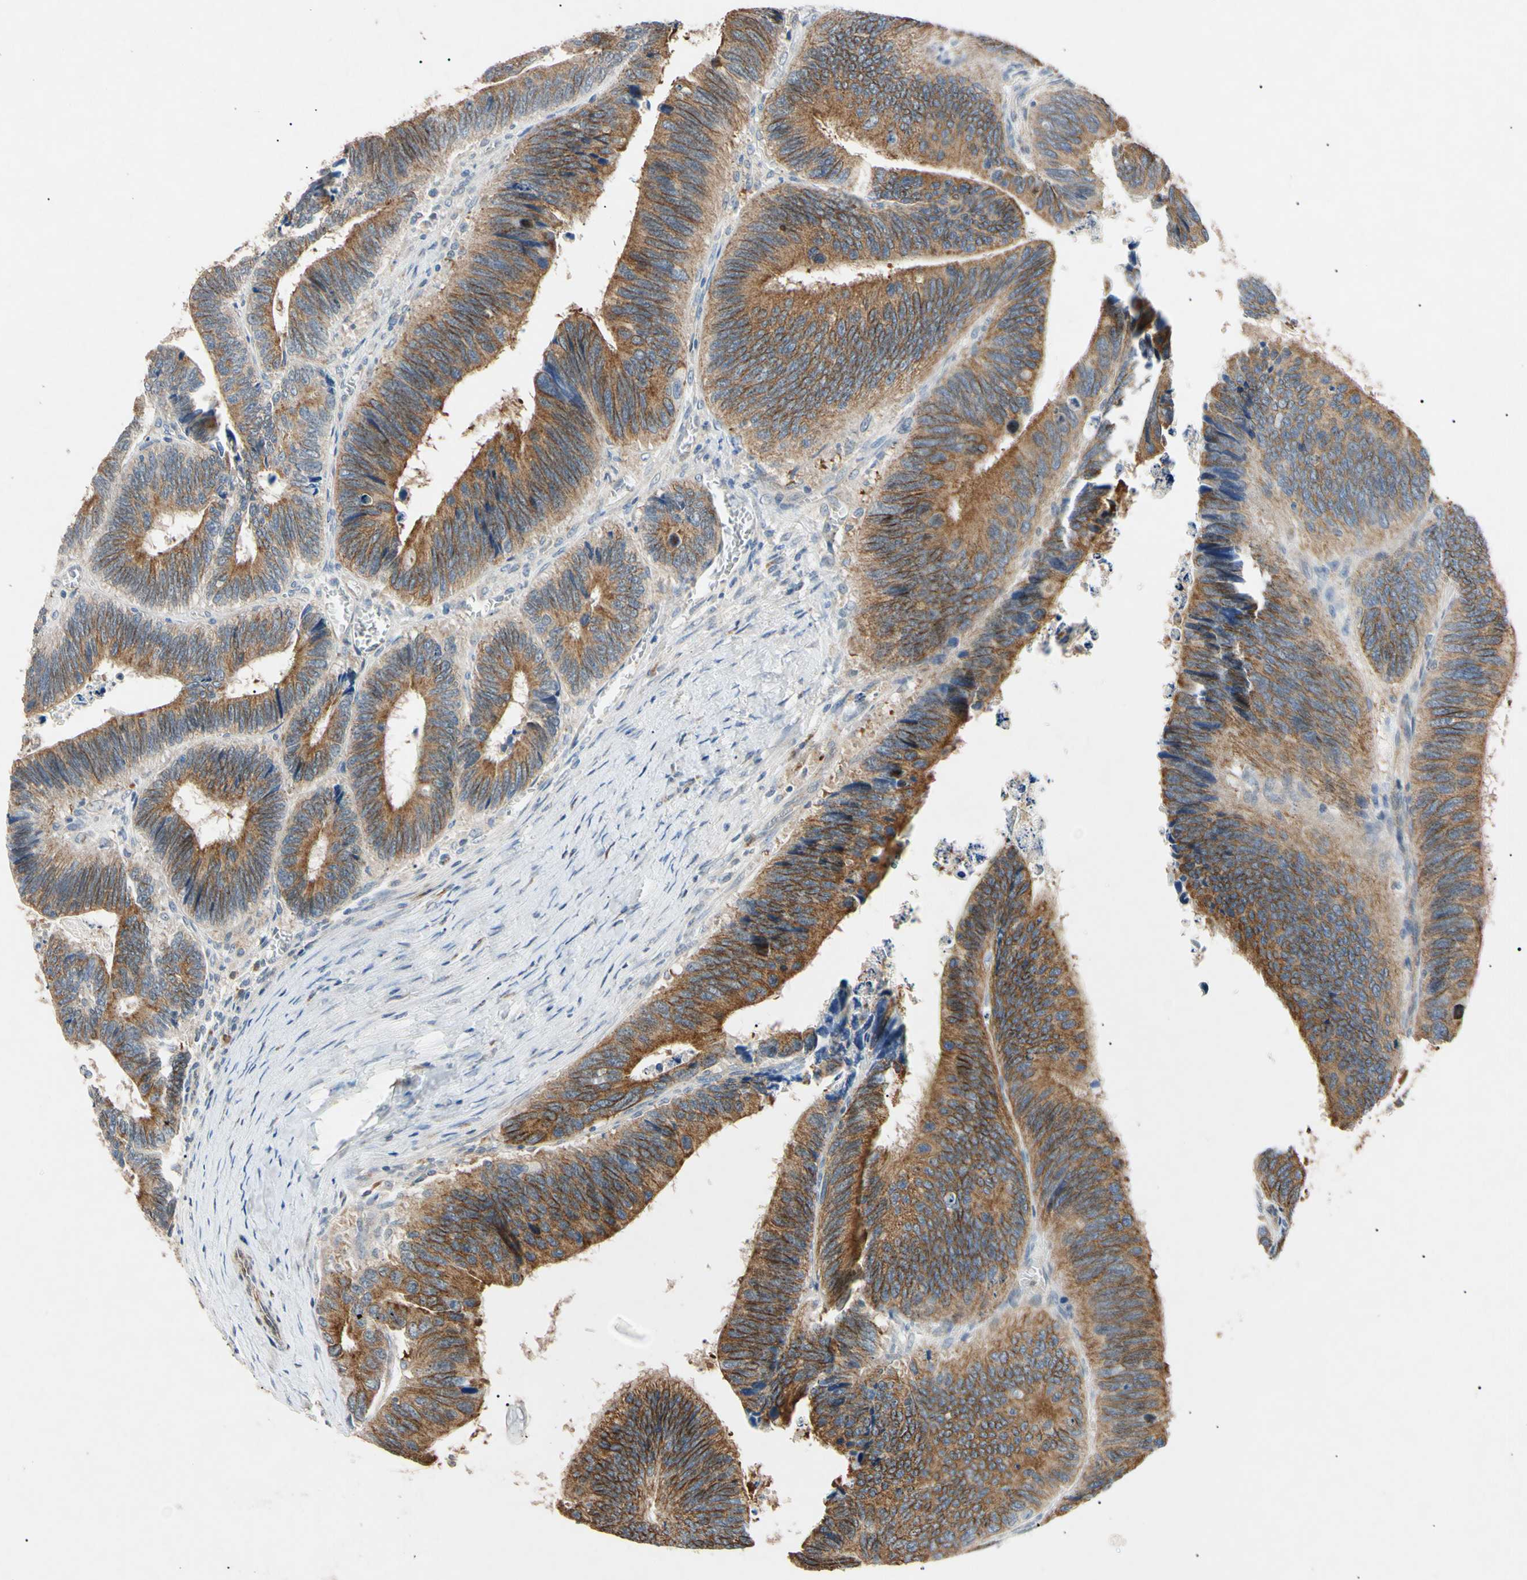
{"staining": {"intensity": "moderate", "quantity": "25%-75%", "location": "cytoplasmic/membranous"}, "tissue": "colorectal cancer", "cell_type": "Tumor cells", "image_type": "cancer", "snomed": [{"axis": "morphology", "description": "Adenocarcinoma, NOS"}, {"axis": "topography", "description": "Colon"}], "caption": "IHC (DAB) staining of adenocarcinoma (colorectal) demonstrates moderate cytoplasmic/membranous protein staining in approximately 25%-75% of tumor cells.", "gene": "TUBB4A", "patient": {"sex": "male", "age": 72}}